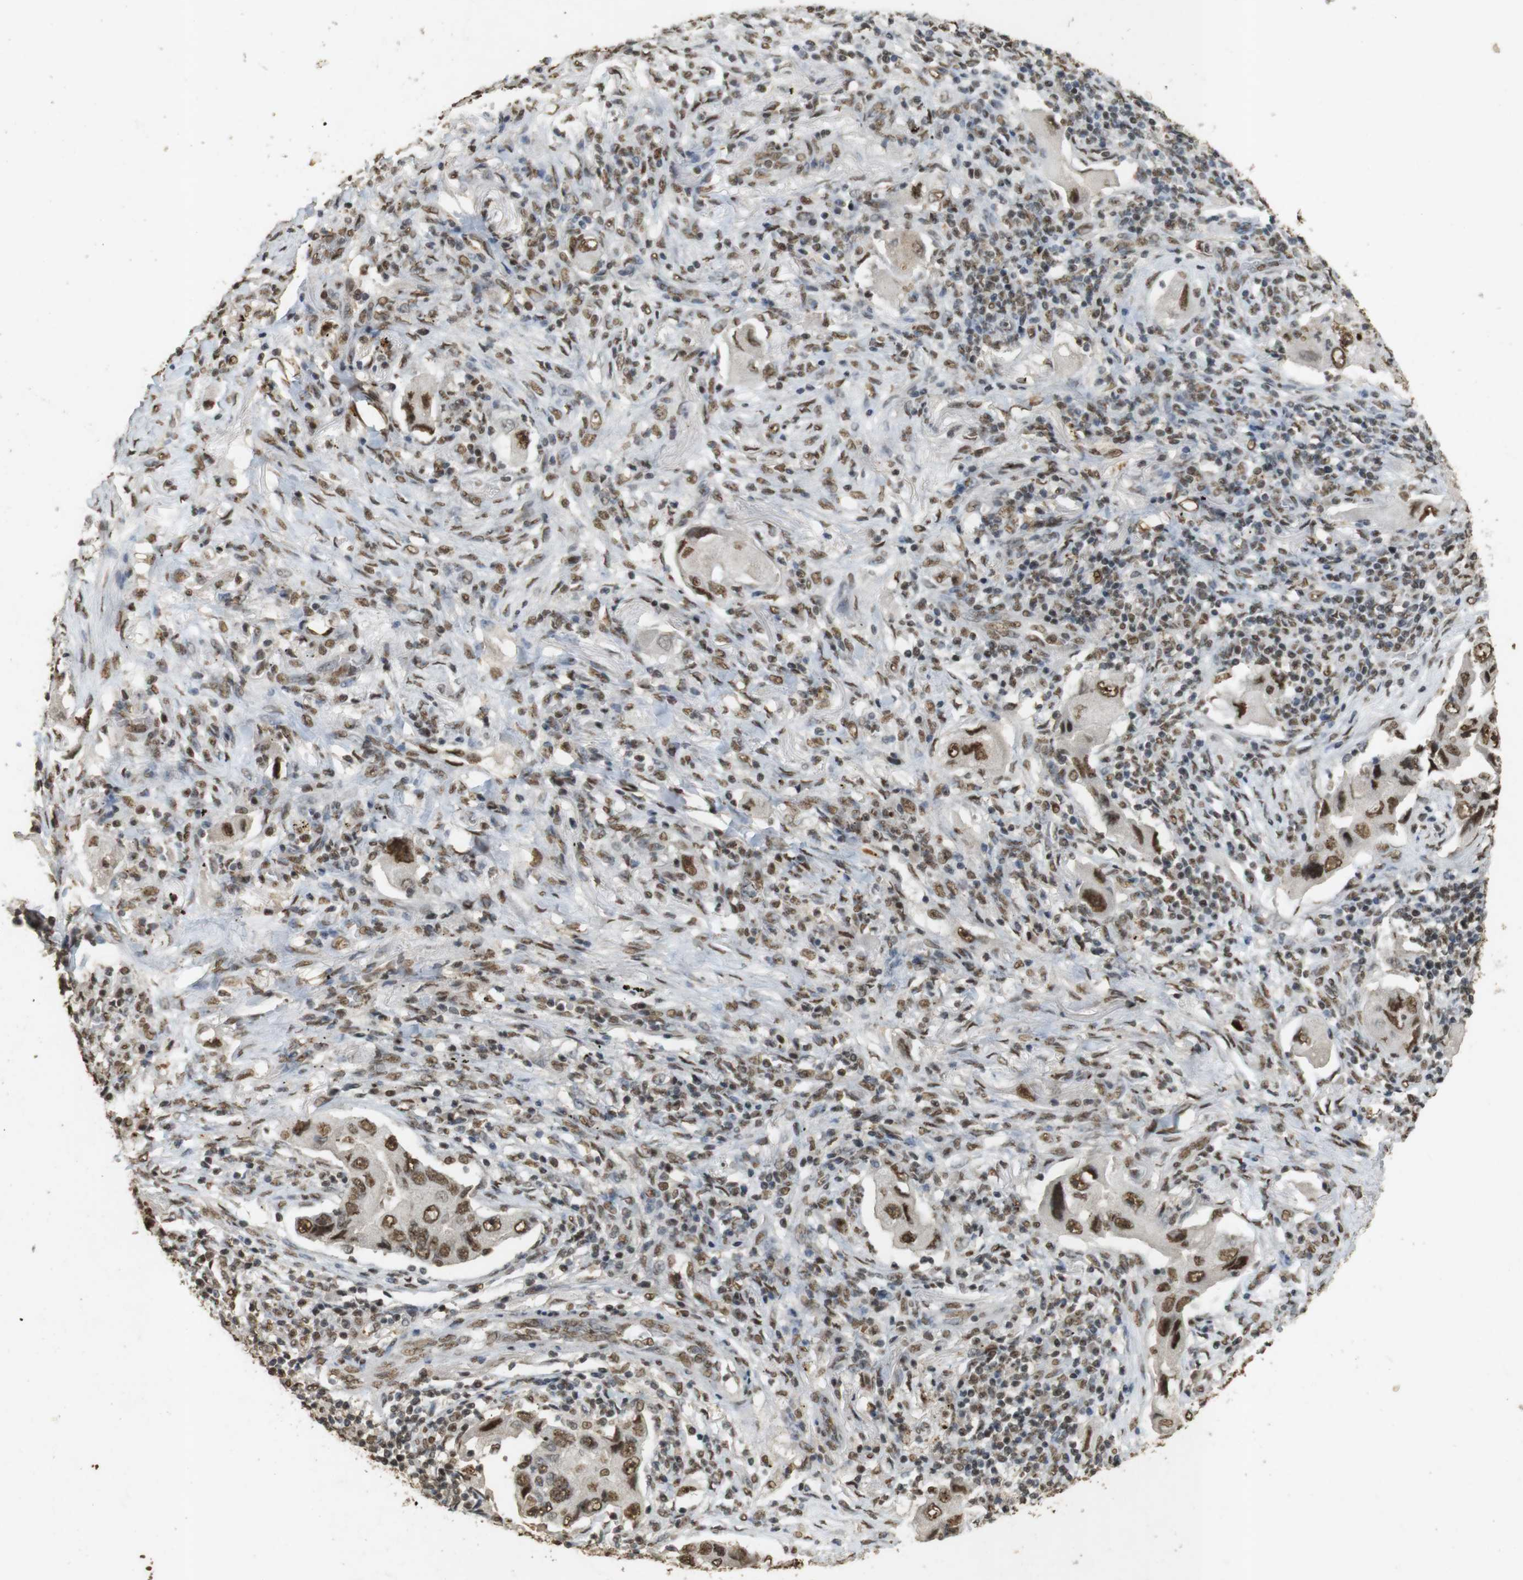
{"staining": {"intensity": "strong", "quantity": ">75%", "location": "nuclear"}, "tissue": "lung cancer", "cell_type": "Tumor cells", "image_type": "cancer", "snomed": [{"axis": "morphology", "description": "Adenocarcinoma, NOS"}, {"axis": "topography", "description": "Lung"}], "caption": "DAB (3,3'-diaminobenzidine) immunohistochemical staining of lung adenocarcinoma exhibits strong nuclear protein staining in approximately >75% of tumor cells.", "gene": "GATA4", "patient": {"sex": "female", "age": 65}}